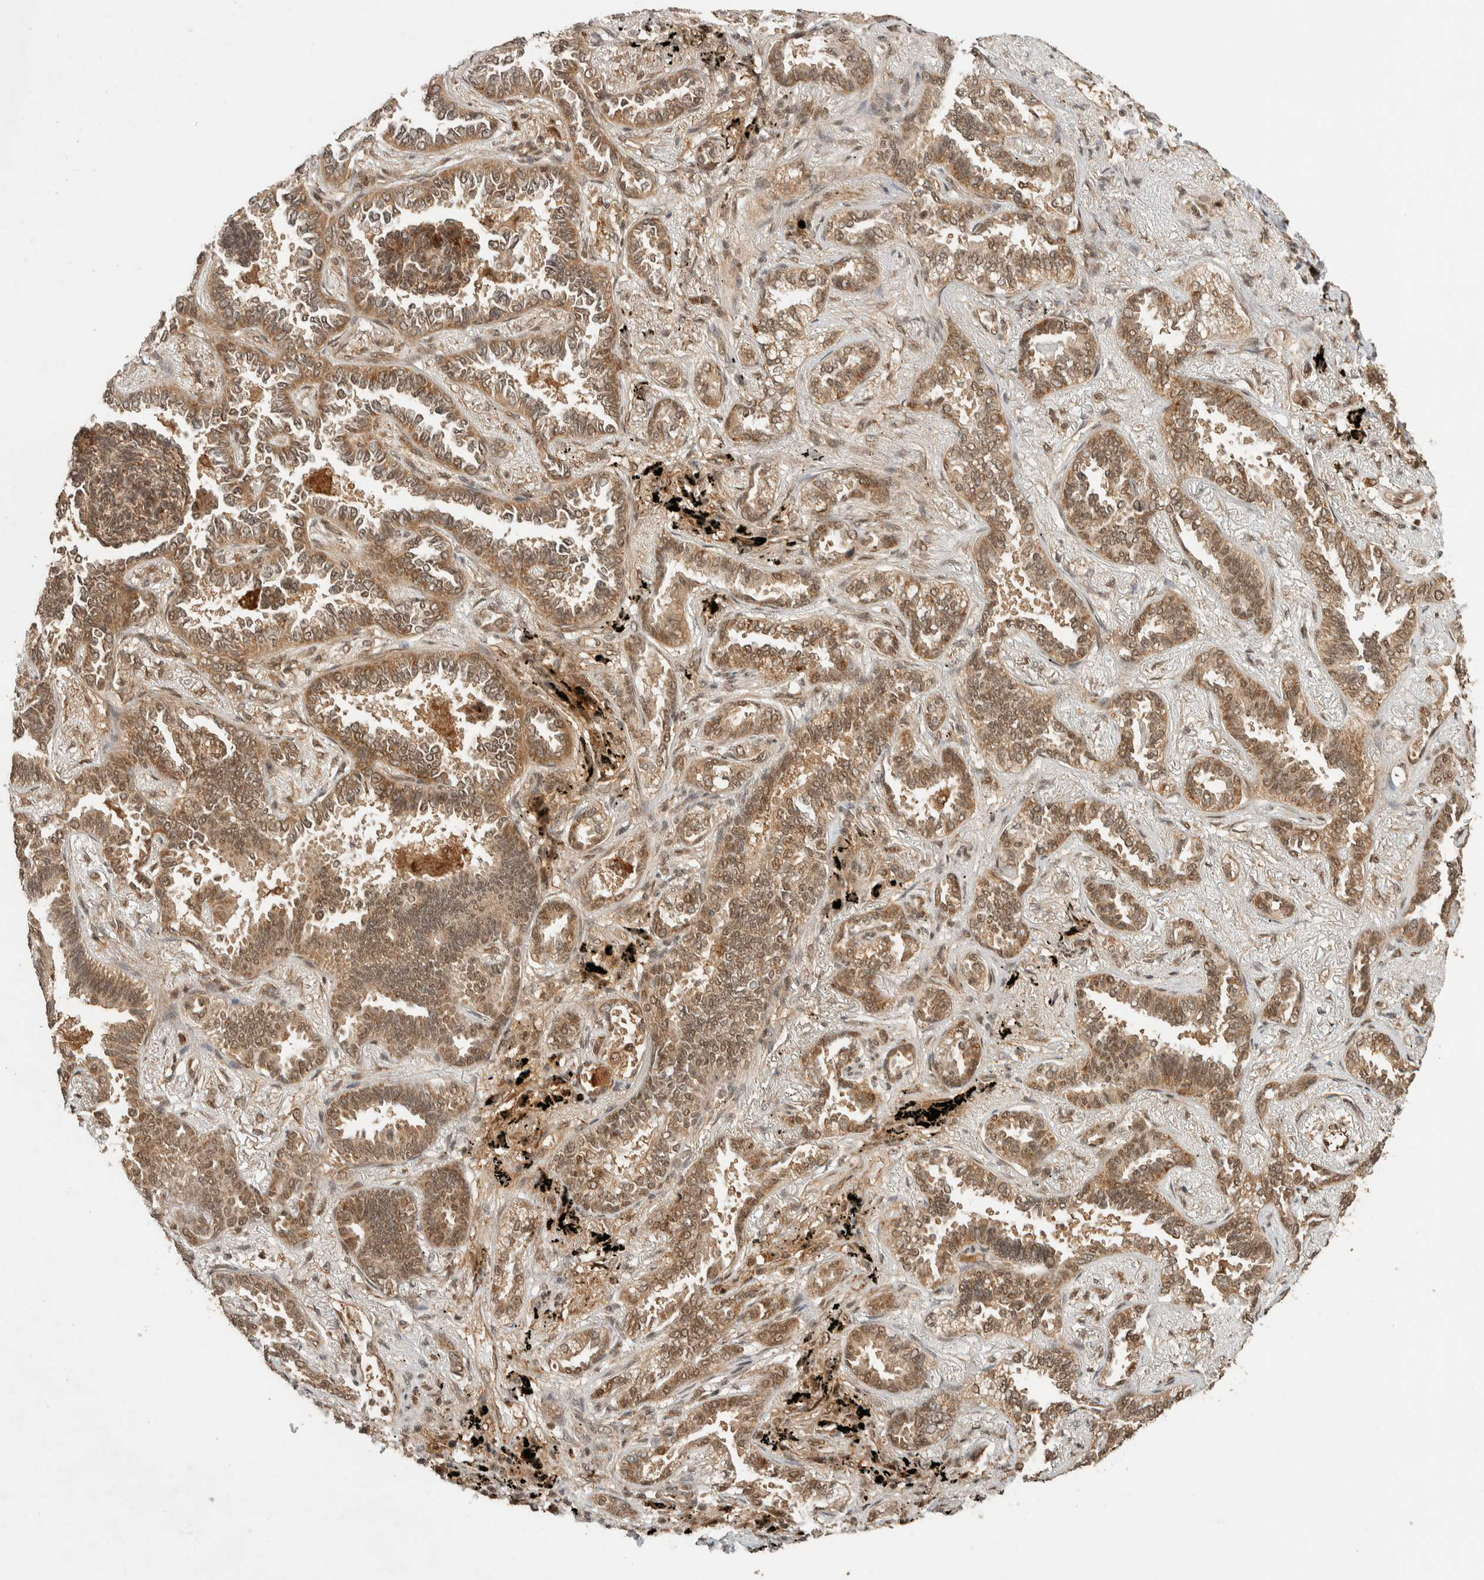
{"staining": {"intensity": "moderate", "quantity": ">75%", "location": "cytoplasmic/membranous,nuclear"}, "tissue": "lung cancer", "cell_type": "Tumor cells", "image_type": "cancer", "snomed": [{"axis": "morphology", "description": "Adenocarcinoma, NOS"}, {"axis": "topography", "description": "Lung"}], "caption": "Moderate cytoplasmic/membranous and nuclear staining for a protein is identified in about >75% of tumor cells of lung adenocarcinoma using immunohistochemistry (IHC).", "gene": "ZBTB2", "patient": {"sex": "male", "age": 59}}